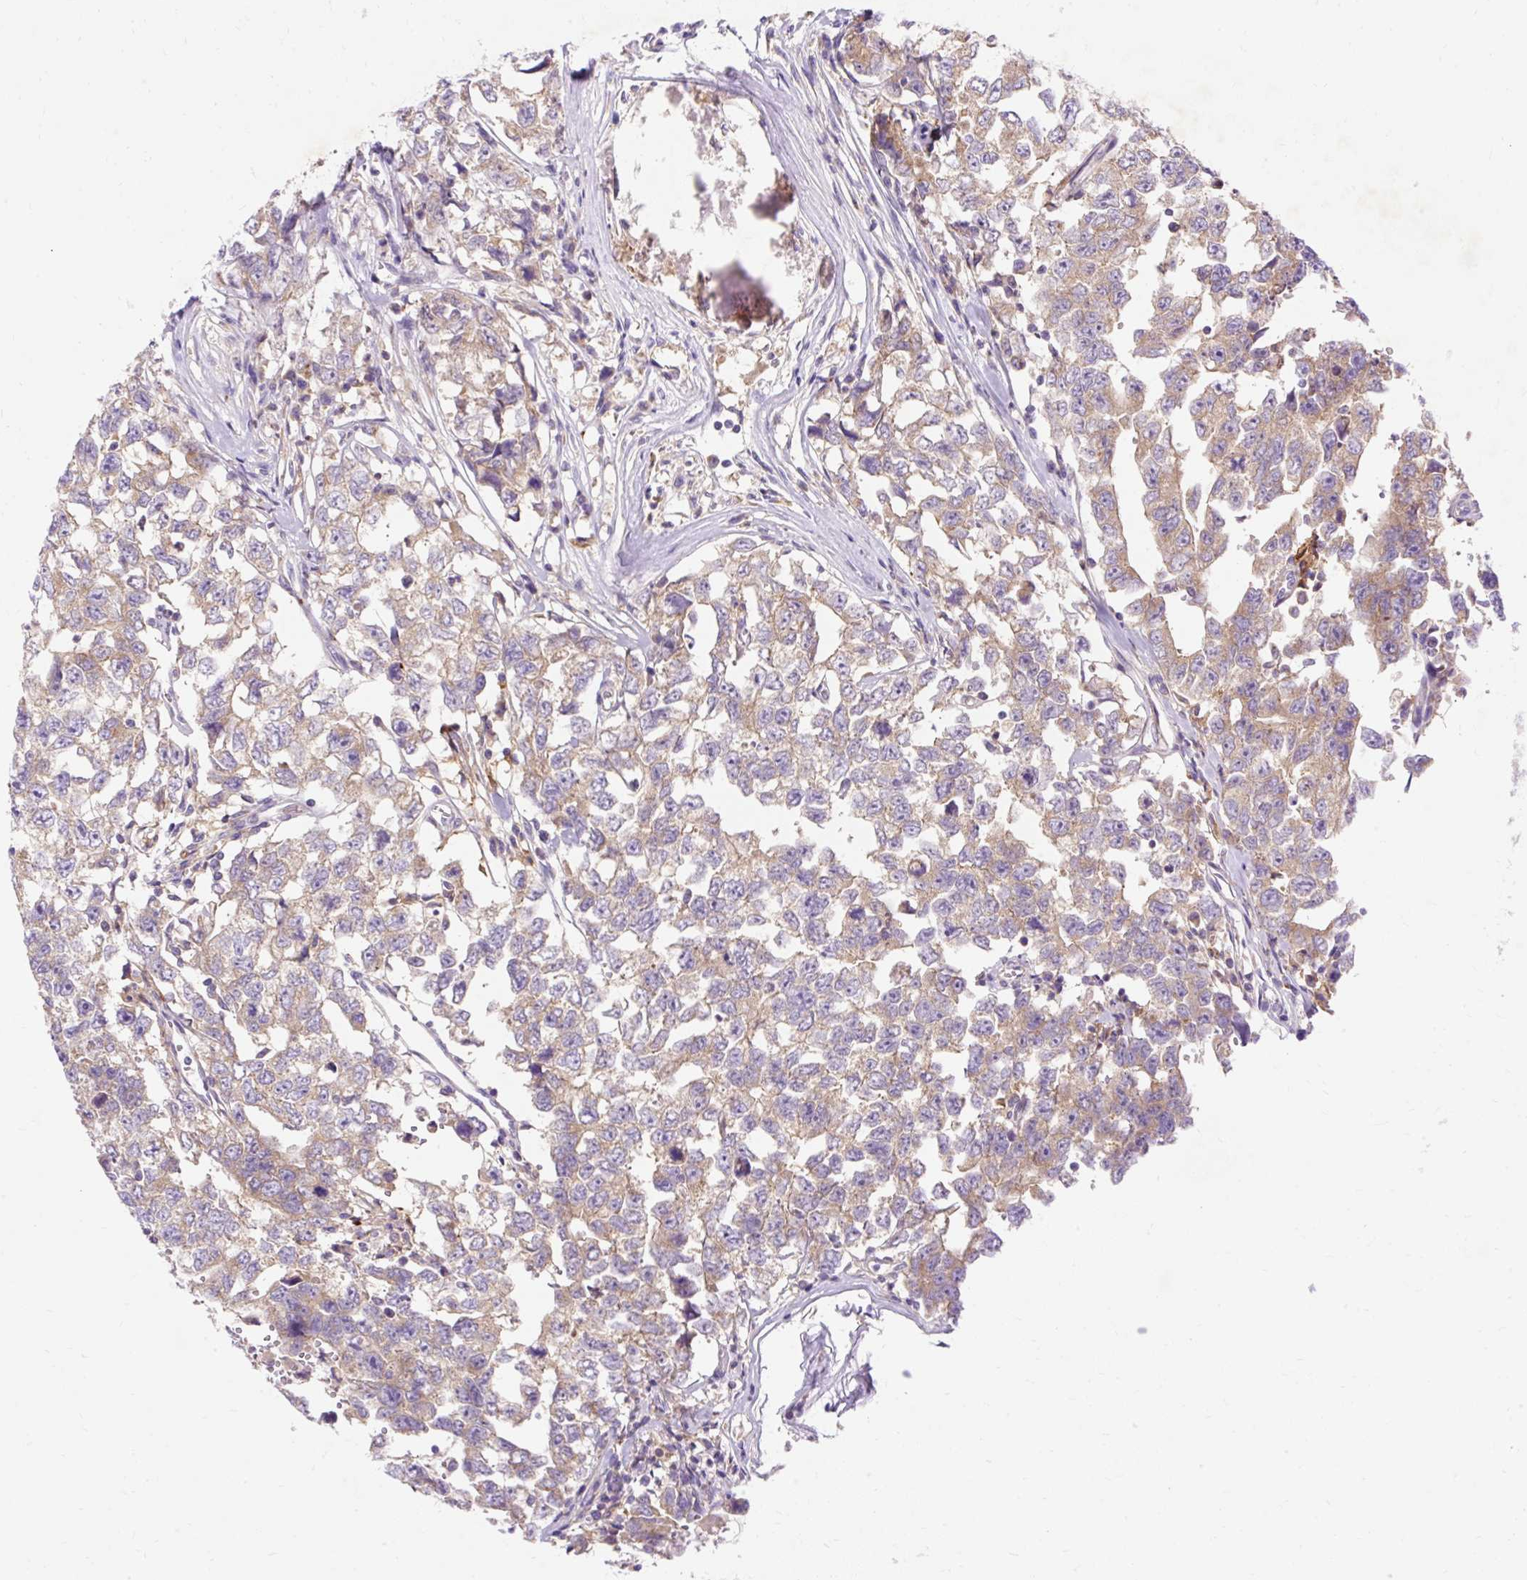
{"staining": {"intensity": "weak", "quantity": ">75%", "location": "cytoplasmic/membranous"}, "tissue": "testis cancer", "cell_type": "Tumor cells", "image_type": "cancer", "snomed": [{"axis": "morphology", "description": "Carcinoma, Embryonal, NOS"}, {"axis": "topography", "description": "Testis"}], "caption": "Brown immunohistochemical staining in human testis embryonal carcinoma displays weak cytoplasmic/membranous staining in approximately >75% of tumor cells. The protein of interest is stained brown, and the nuclei are stained in blue (DAB IHC with brightfield microscopy, high magnification).", "gene": "OR4K15", "patient": {"sex": "male", "age": 22}}